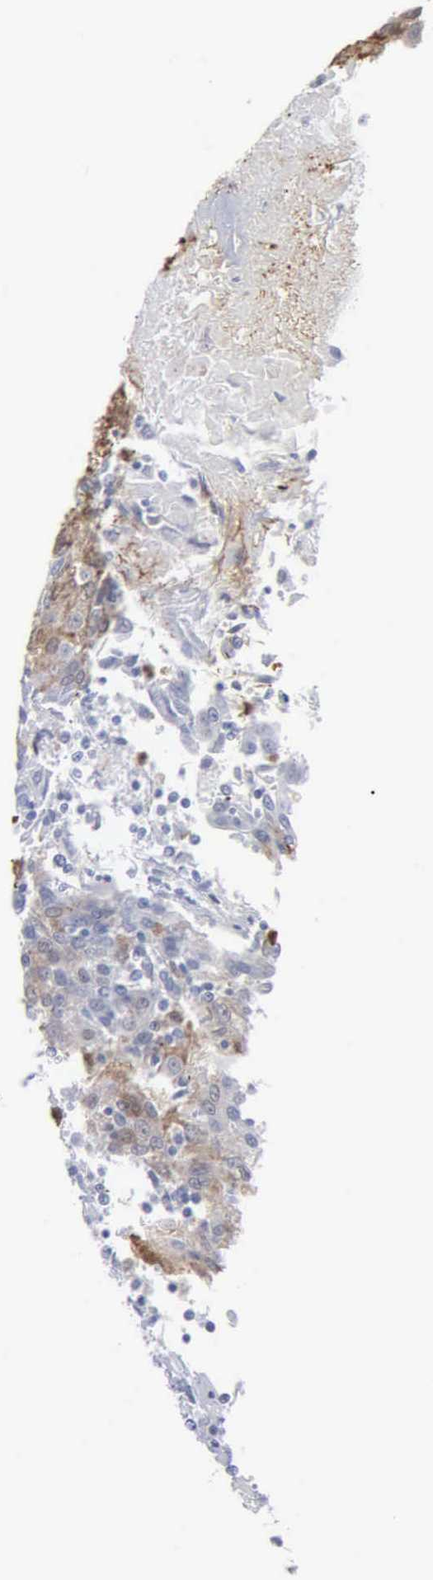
{"staining": {"intensity": "negative", "quantity": "none", "location": "none"}, "tissue": "urothelial cancer", "cell_type": "Tumor cells", "image_type": "cancer", "snomed": [{"axis": "morphology", "description": "Urothelial carcinoma, High grade"}, {"axis": "topography", "description": "Urinary bladder"}], "caption": "This is an immunohistochemistry (IHC) photomicrograph of urothelial cancer. There is no expression in tumor cells.", "gene": "SPIN3", "patient": {"sex": "female", "age": 85}}